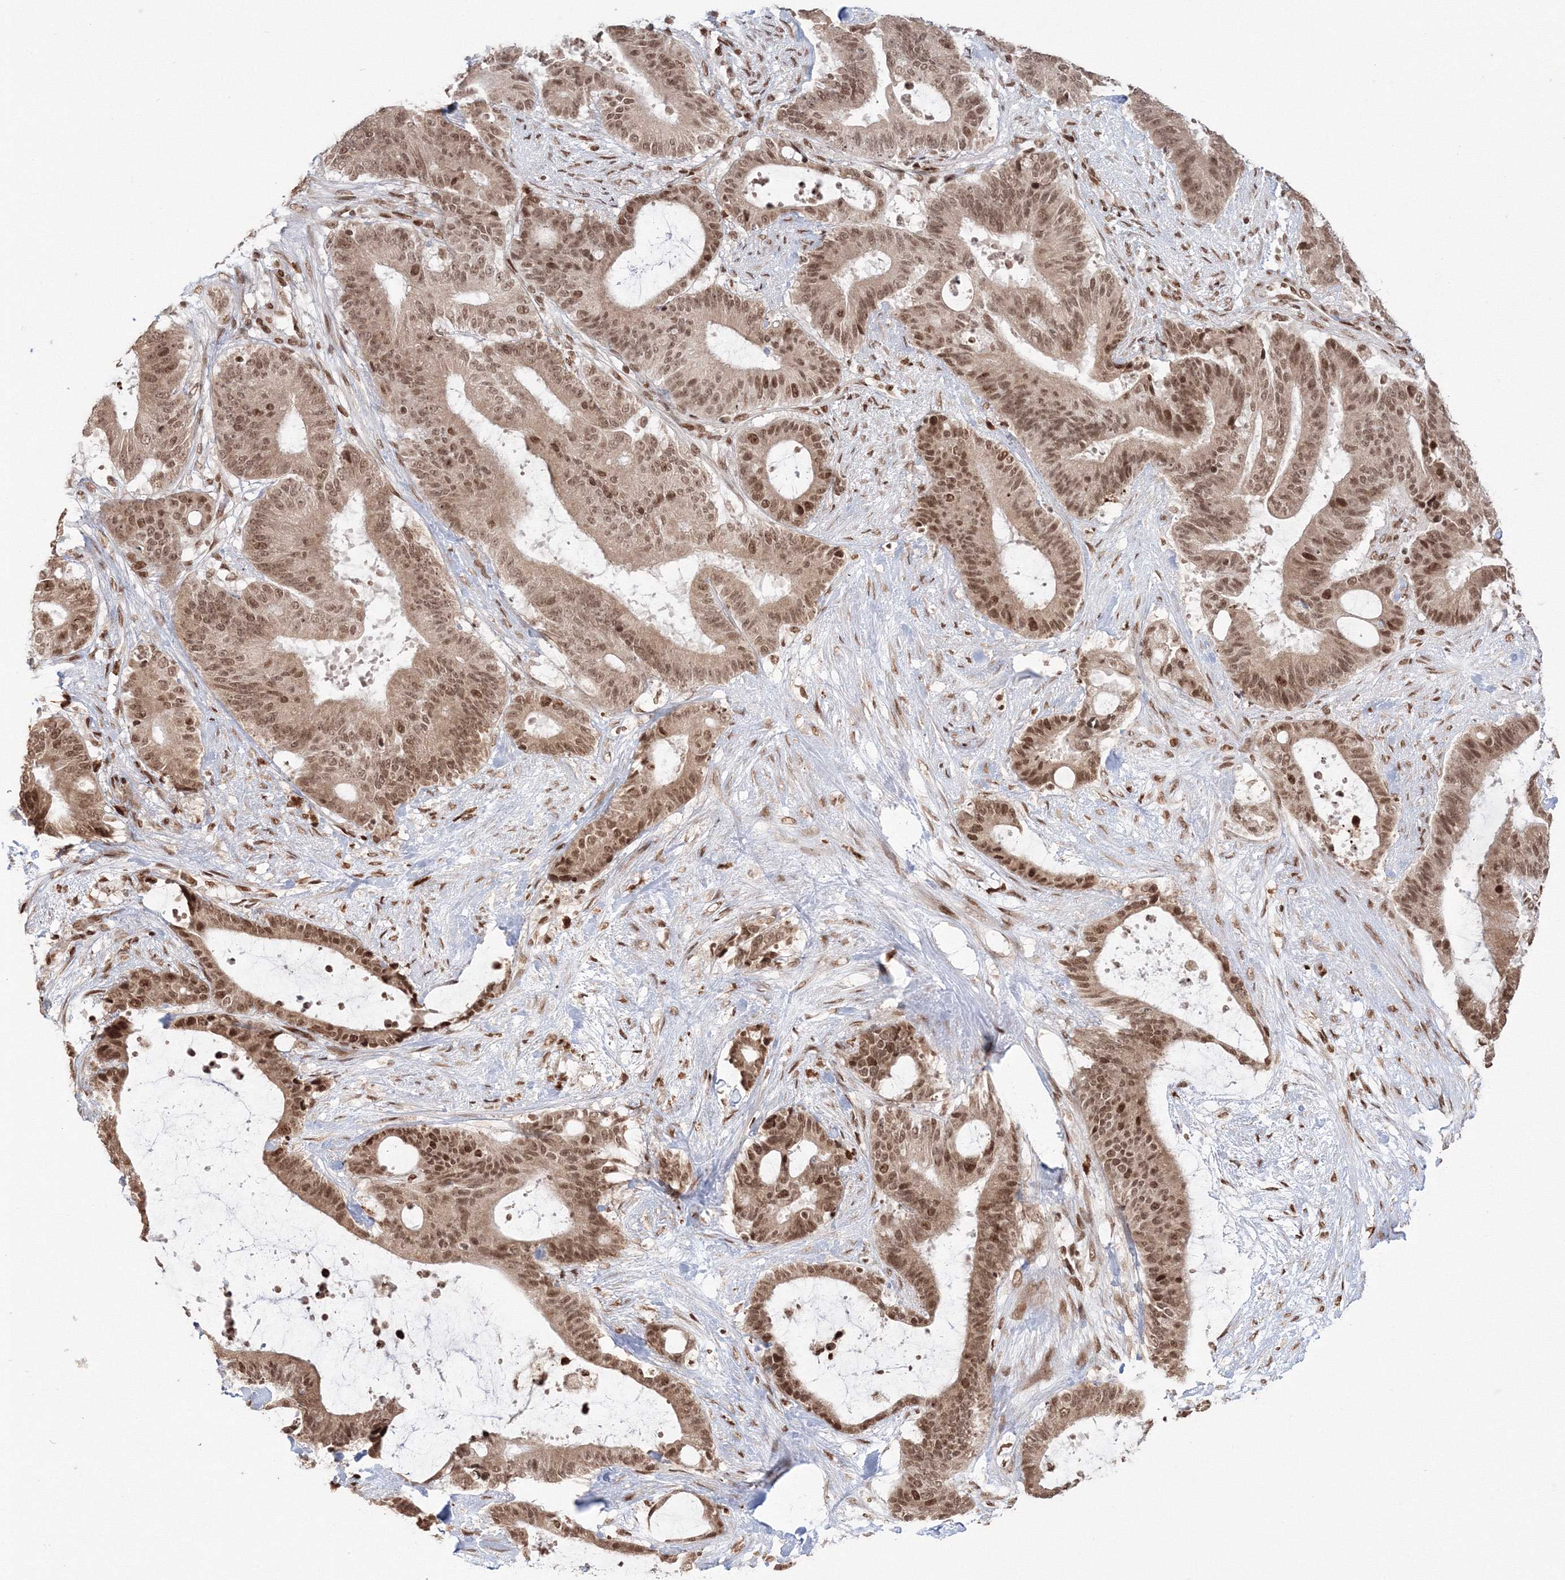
{"staining": {"intensity": "moderate", "quantity": ">75%", "location": "nuclear"}, "tissue": "liver cancer", "cell_type": "Tumor cells", "image_type": "cancer", "snomed": [{"axis": "morphology", "description": "Normal tissue, NOS"}, {"axis": "morphology", "description": "Cholangiocarcinoma"}, {"axis": "topography", "description": "Liver"}, {"axis": "topography", "description": "Peripheral nerve tissue"}], "caption": "Protein expression analysis of liver cancer (cholangiocarcinoma) displays moderate nuclear expression in approximately >75% of tumor cells.", "gene": "KIF20A", "patient": {"sex": "female", "age": 73}}